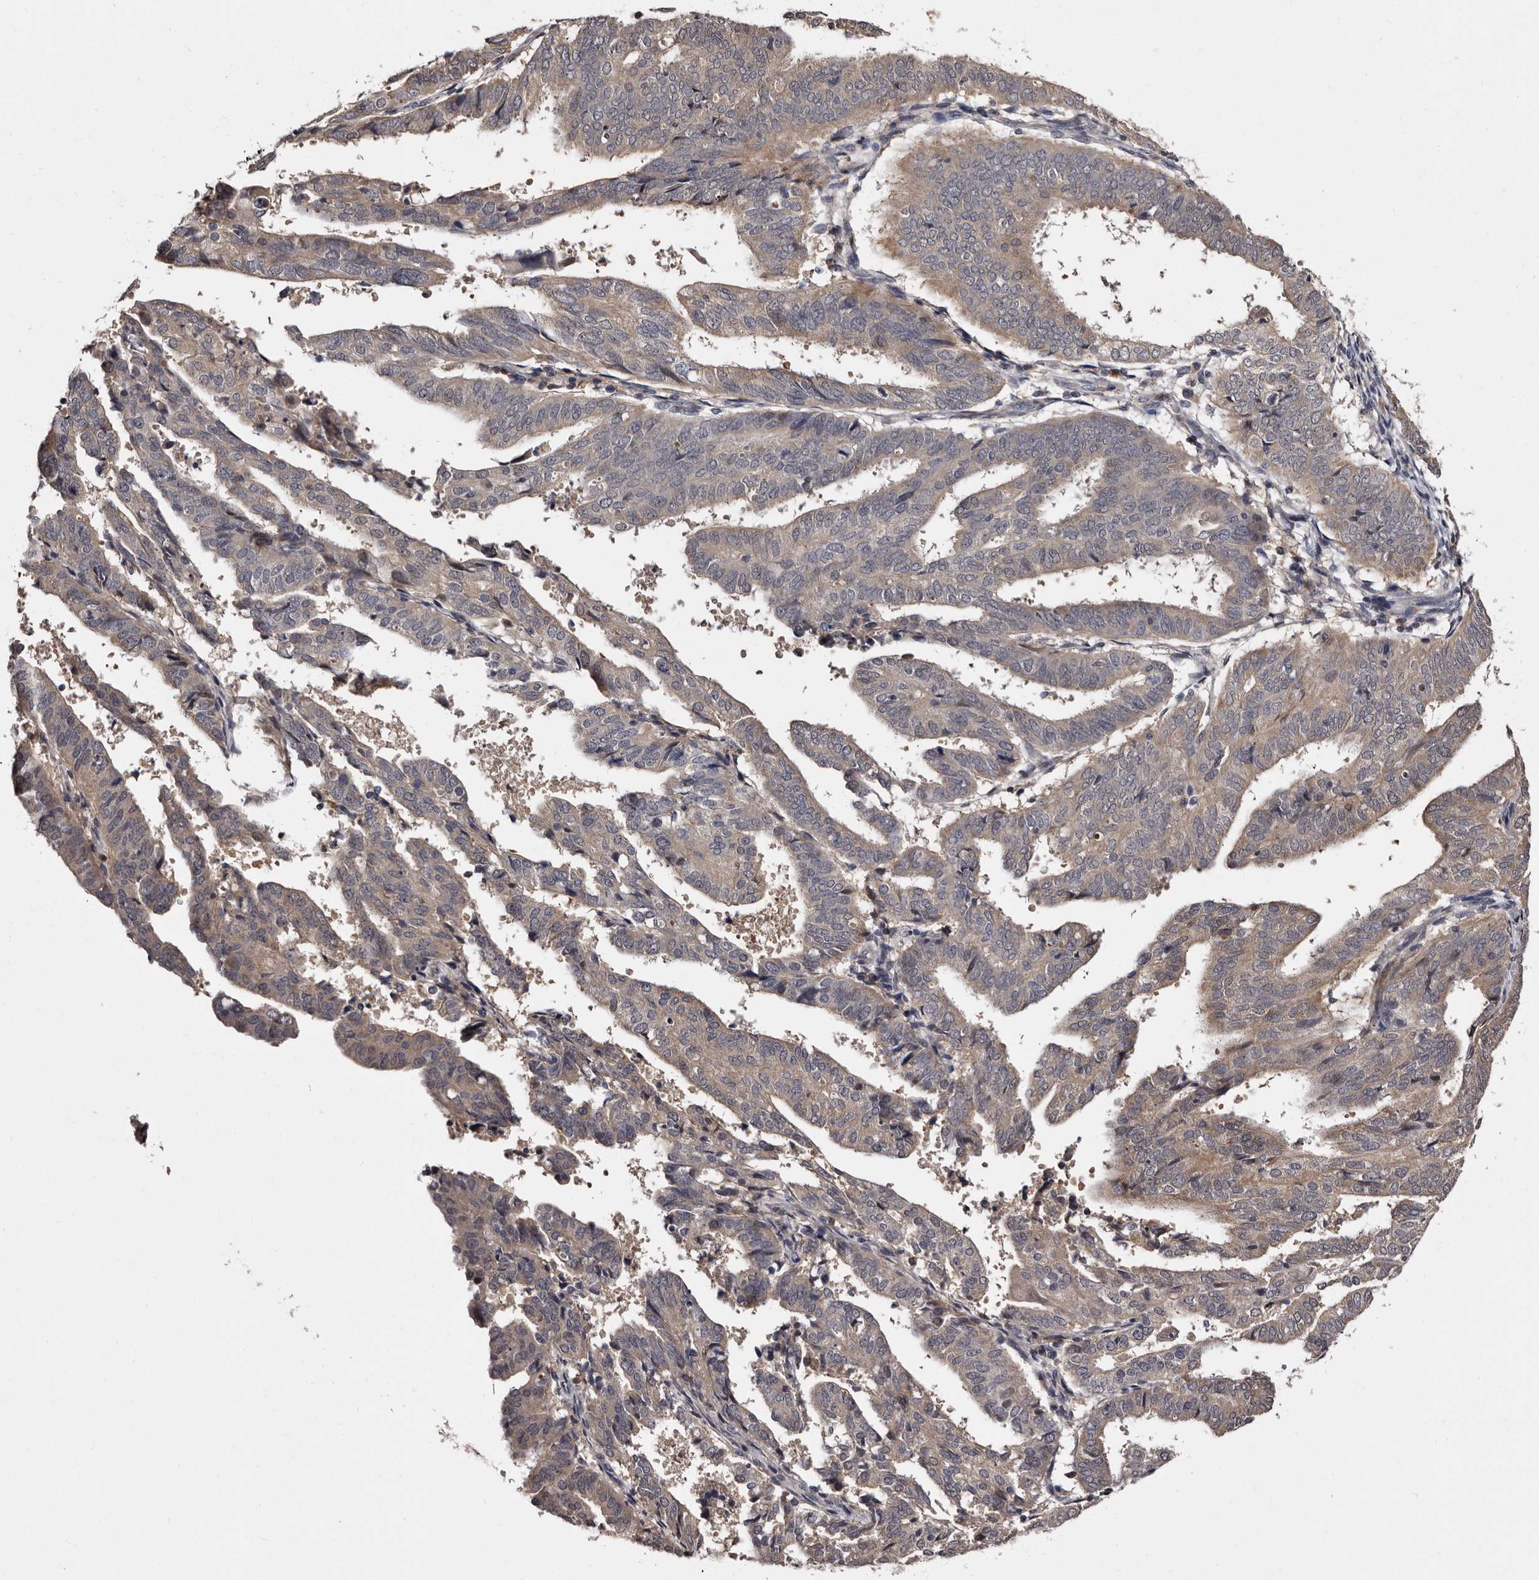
{"staining": {"intensity": "weak", "quantity": ">75%", "location": "cytoplasmic/membranous"}, "tissue": "endometrial cancer", "cell_type": "Tumor cells", "image_type": "cancer", "snomed": [{"axis": "morphology", "description": "Adenocarcinoma, NOS"}, {"axis": "topography", "description": "Uterus"}], "caption": "Brown immunohistochemical staining in endometrial cancer exhibits weak cytoplasmic/membranous staining in approximately >75% of tumor cells.", "gene": "DNPH1", "patient": {"sex": "female", "age": 77}}